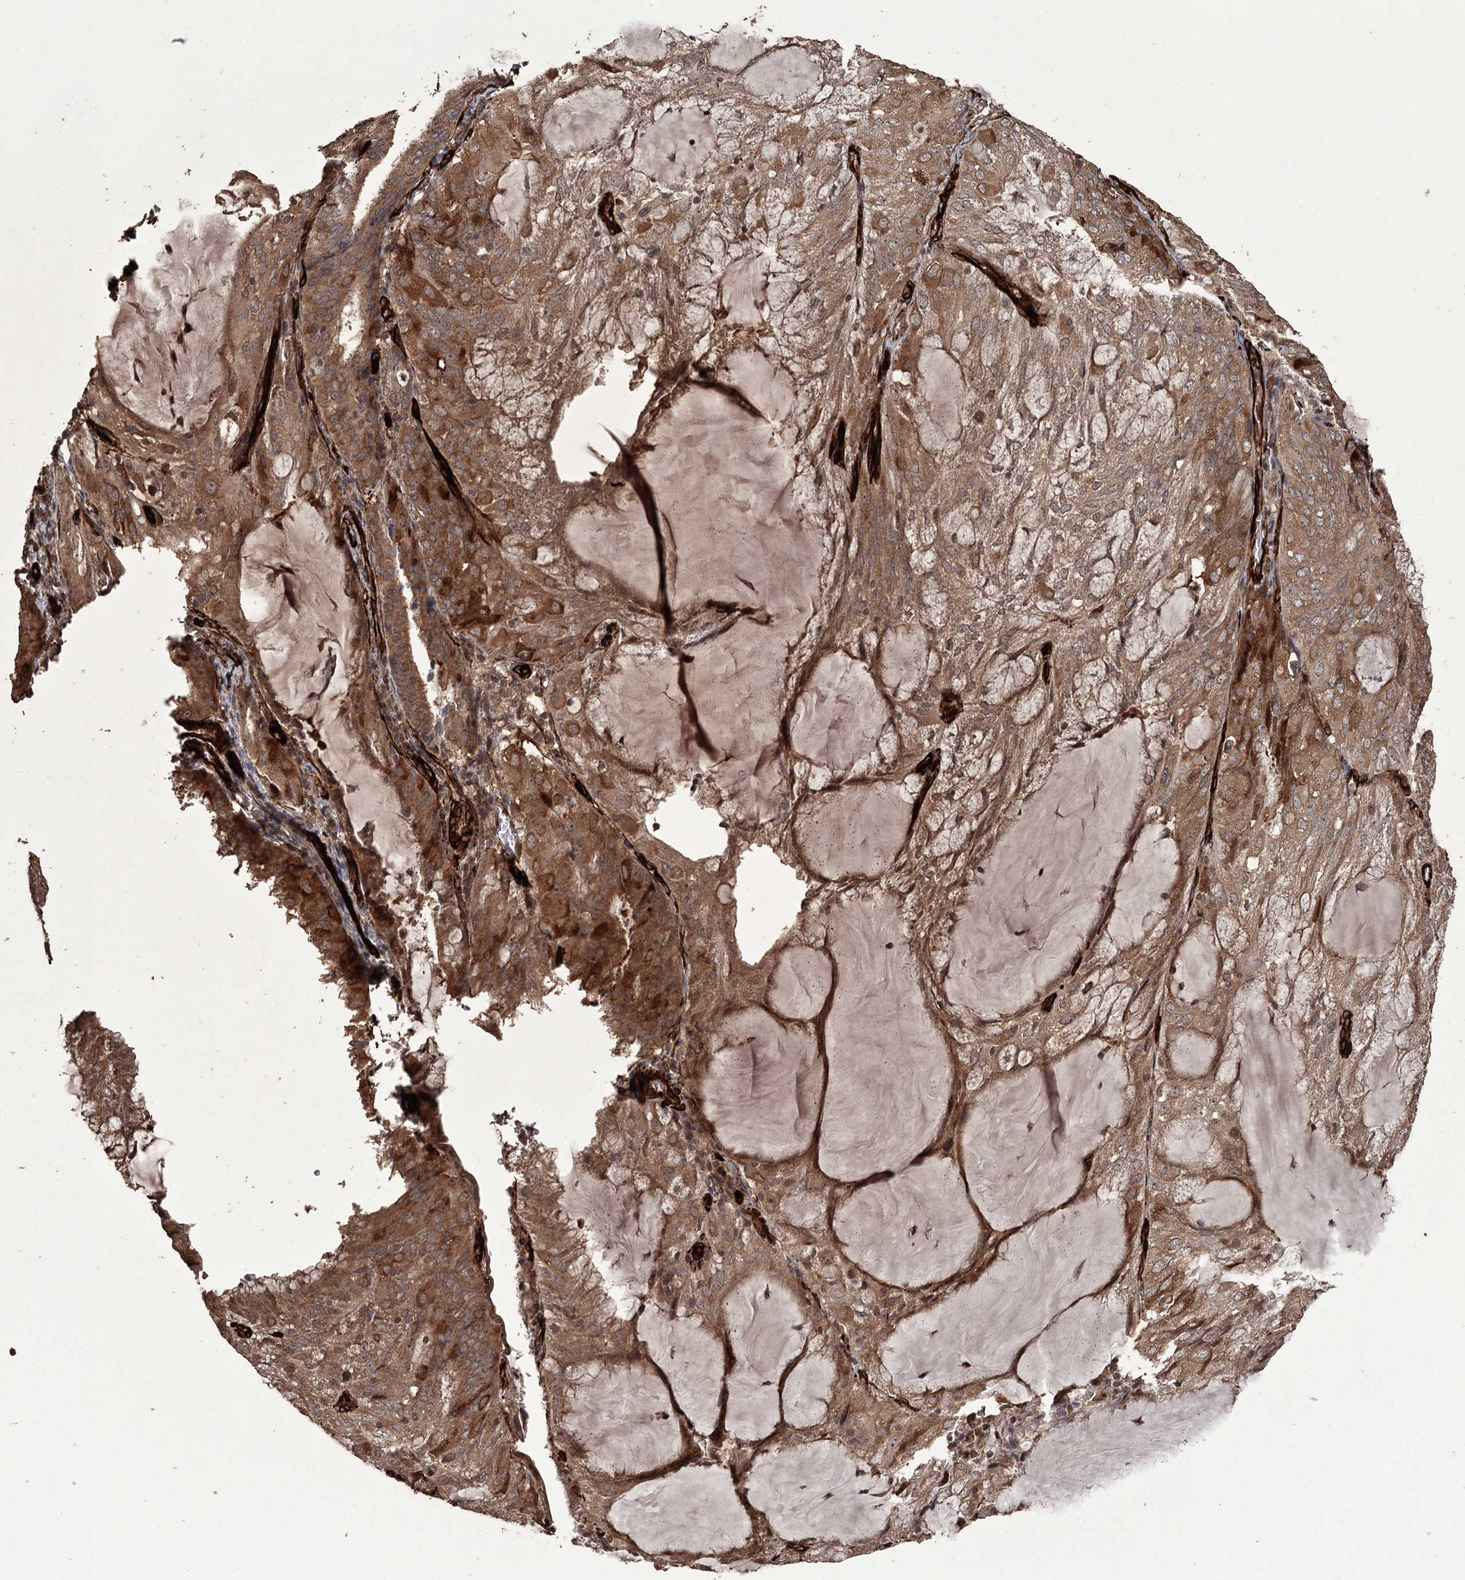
{"staining": {"intensity": "moderate", "quantity": ">75%", "location": "cytoplasmic/membranous"}, "tissue": "endometrial cancer", "cell_type": "Tumor cells", "image_type": "cancer", "snomed": [{"axis": "morphology", "description": "Adenocarcinoma, NOS"}, {"axis": "topography", "description": "Endometrium"}], "caption": "Approximately >75% of tumor cells in human endometrial cancer demonstrate moderate cytoplasmic/membranous protein staining as visualized by brown immunohistochemical staining.", "gene": "RPAP3", "patient": {"sex": "female", "age": 81}}